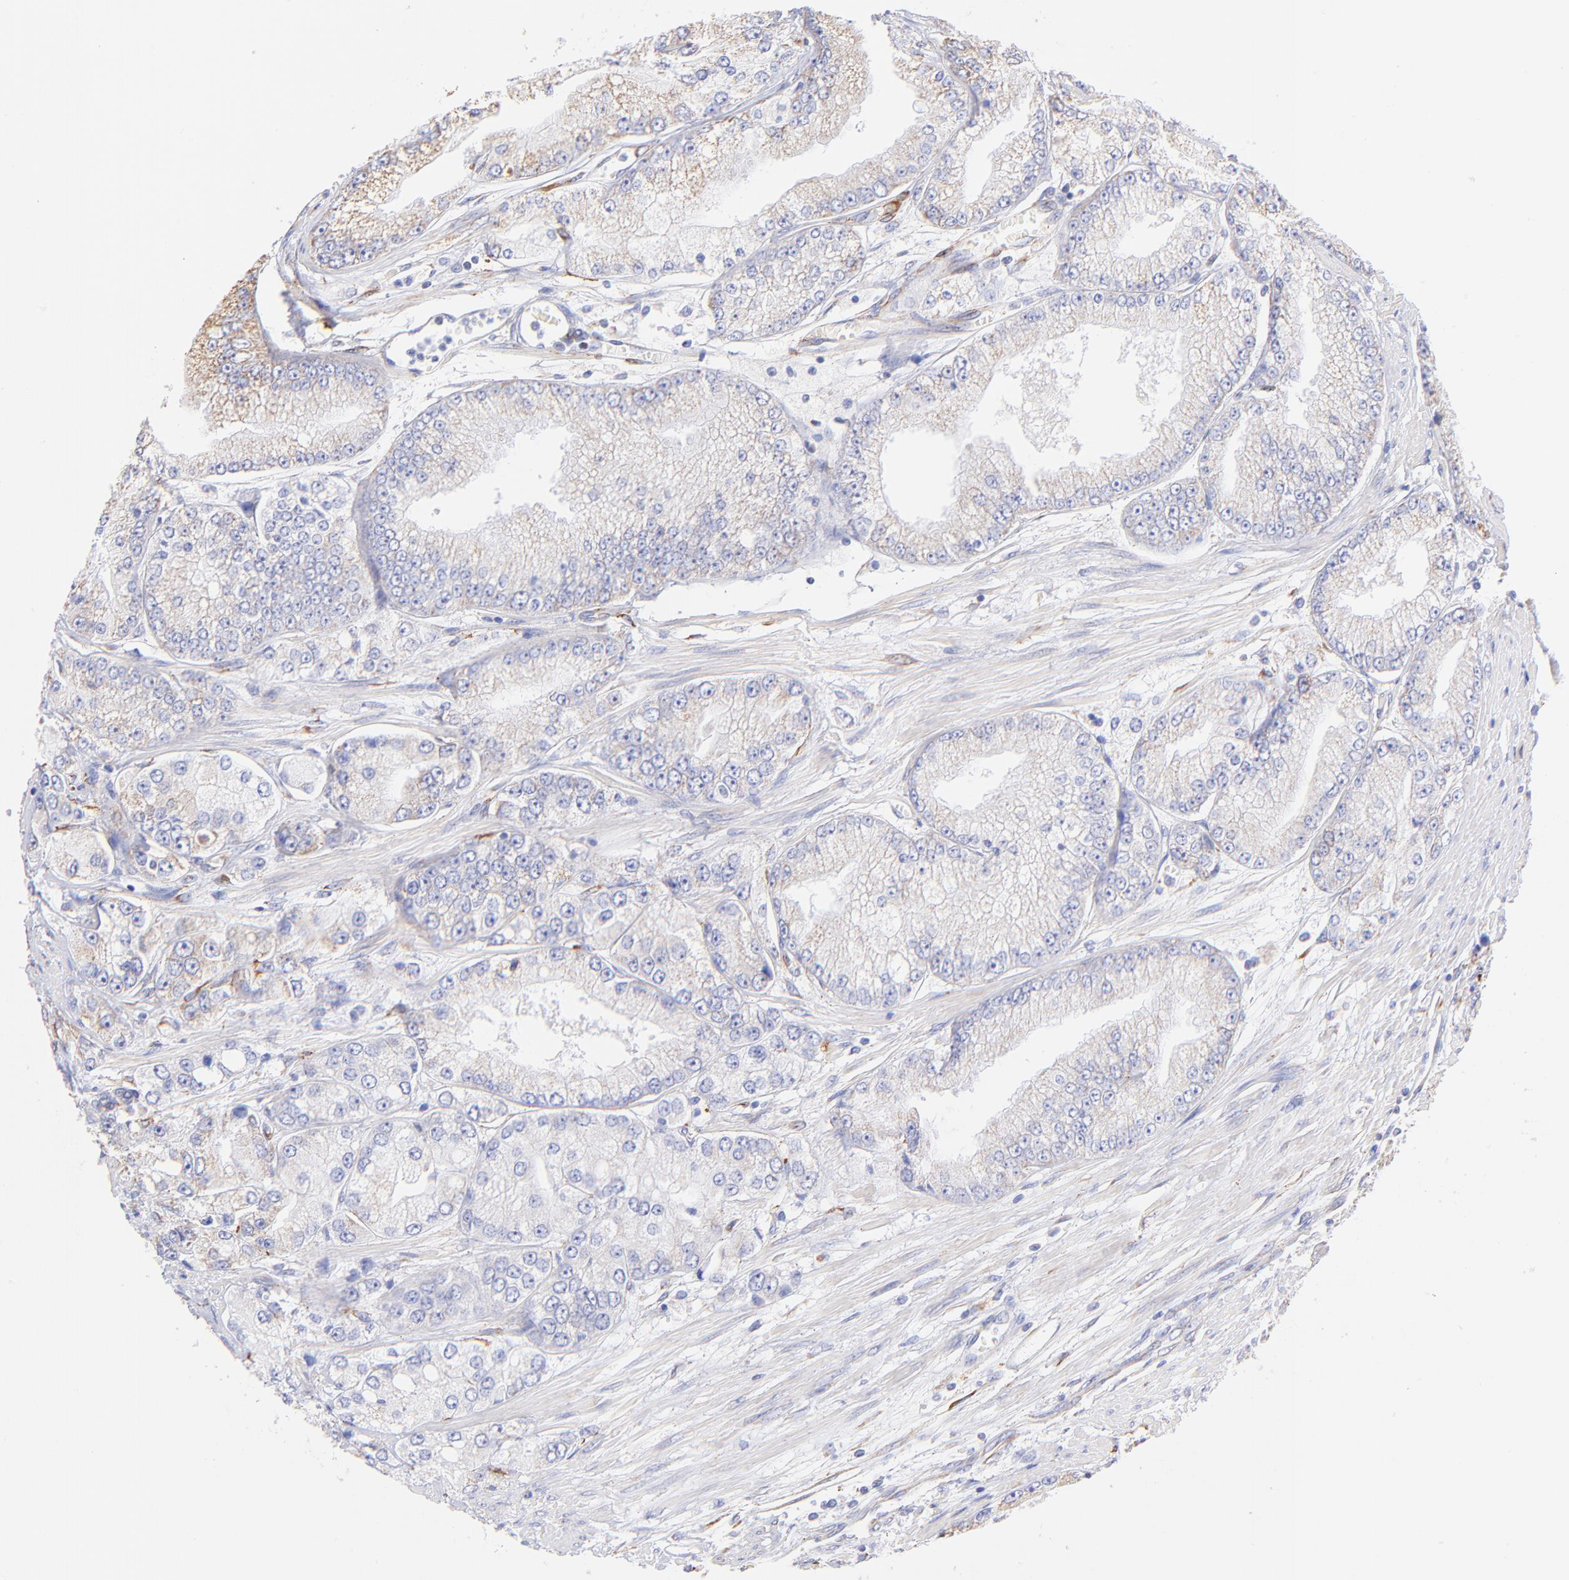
{"staining": {"intensity": "weak", "quantity": "<25%", "location": "cytoplasmic/membranous"}, "tissue": "prostate cancer", "cell_type": "Tumor cells", "image_type": "cancer", "snomed": [{"axis": "morphology", "description": "Adenocarcinoma, Medium grade"}, {"axis": "topography", "description": "Prostate"}], "caption": "IHC of adenocarcinoma (medium-grade) (prostate) displays no expression in tumor cells.", "gene": "SPARC", "patient": {"sex": "male", "age": 72}}